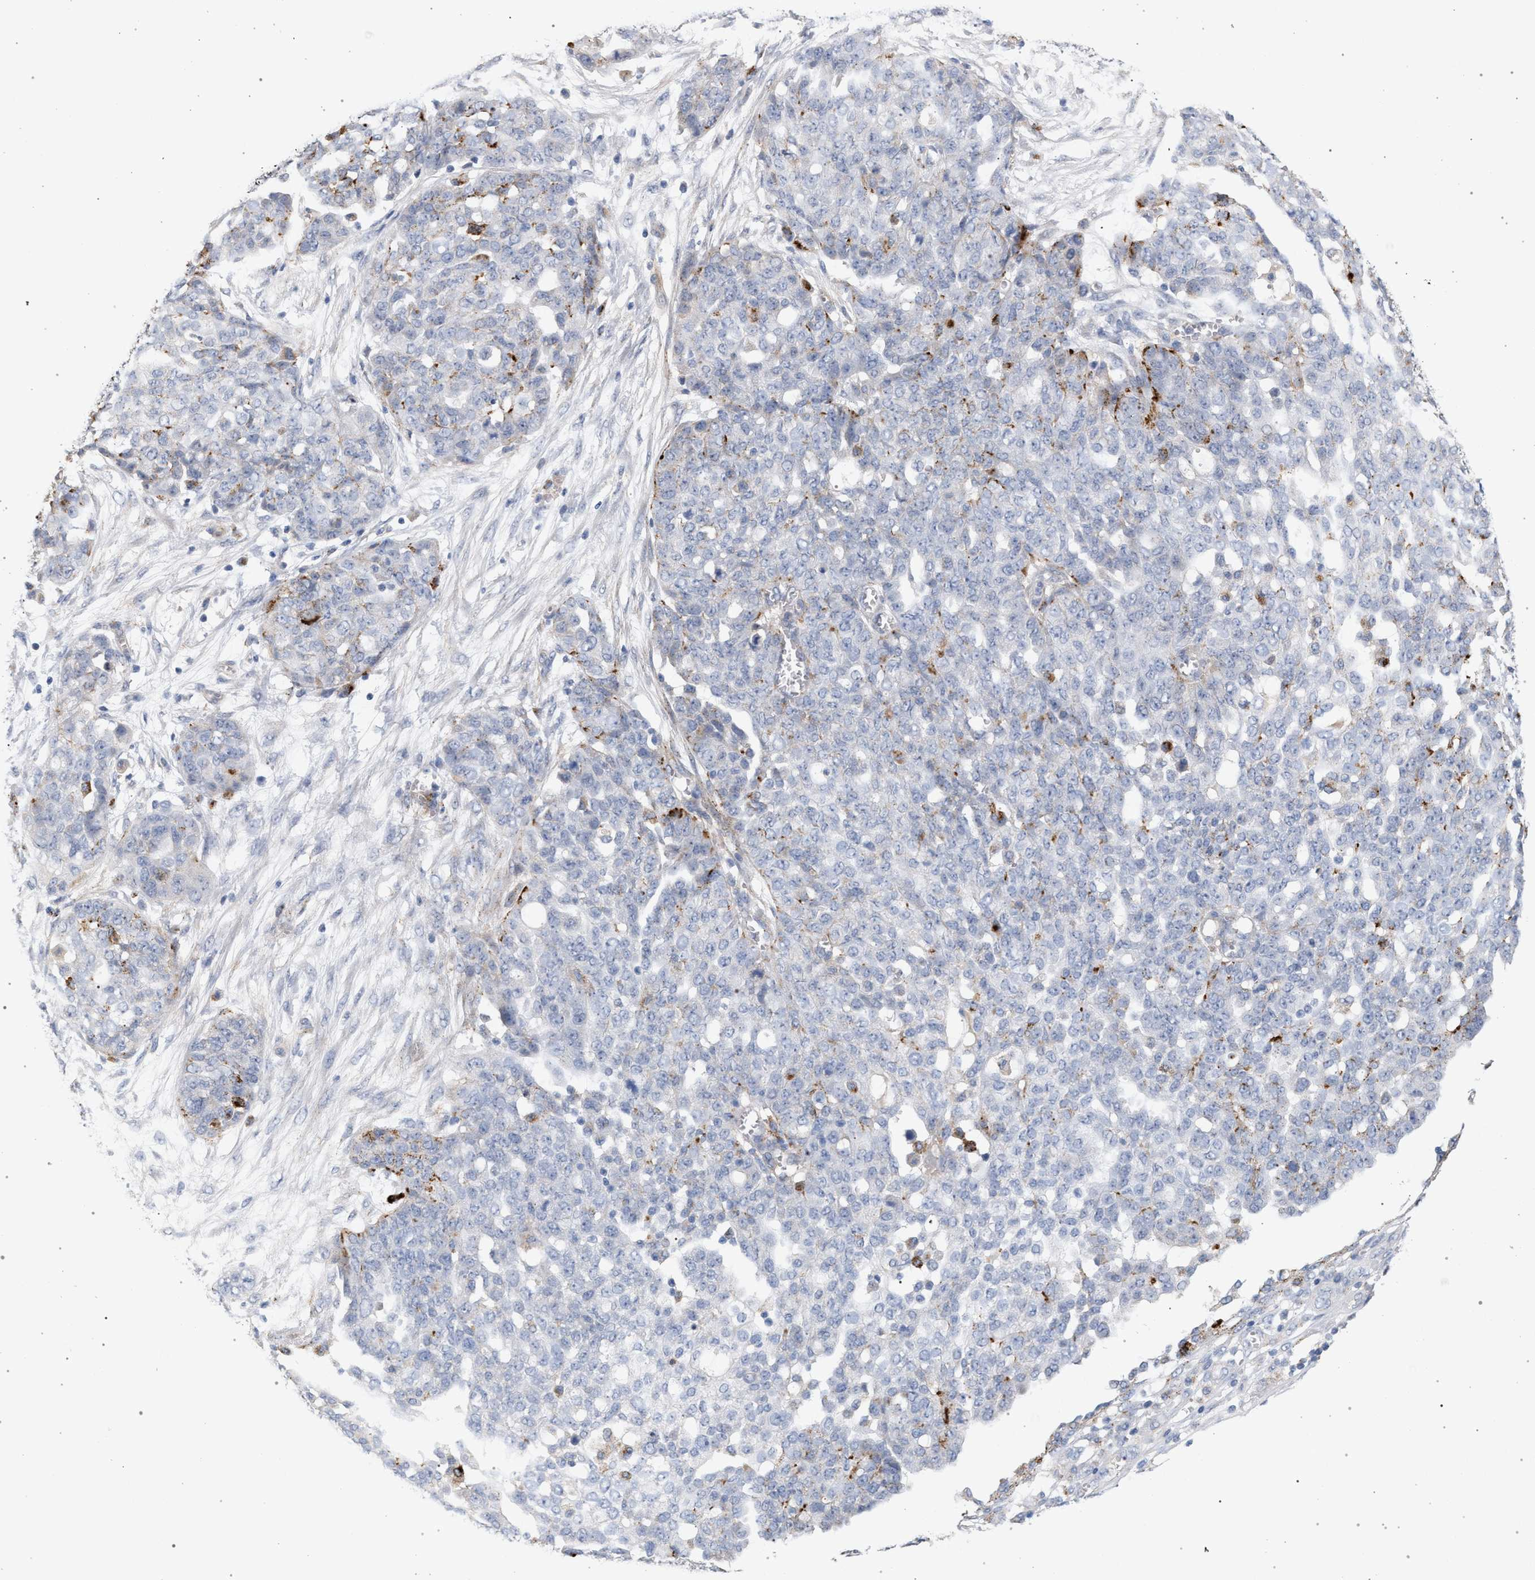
{"staining": {"intensity": "moderate", "quantity": "<25%", "location": "cytoplasmic/membranous"}, "tissue": "ovarian cancer", "cell_type": "Tumor cells", "image_type": "cancer", "snomed": [{"axis": "morphology", "description": "Cystadenocarcinoma, serous, NOS"}, {"axis": "topography", "description": "Soft tissue"}, {"axis": "topography", "description": "Ovary"}], "caption": "The image demonstrates a brown stain indicating the presence of a protein in the cytoplasmic/membranous of tumor cells in ovarian cancer (serous cystadenocarcinoma).", "gene": "MAMDC2", "patient": {"sex": "female", "age": 57}}